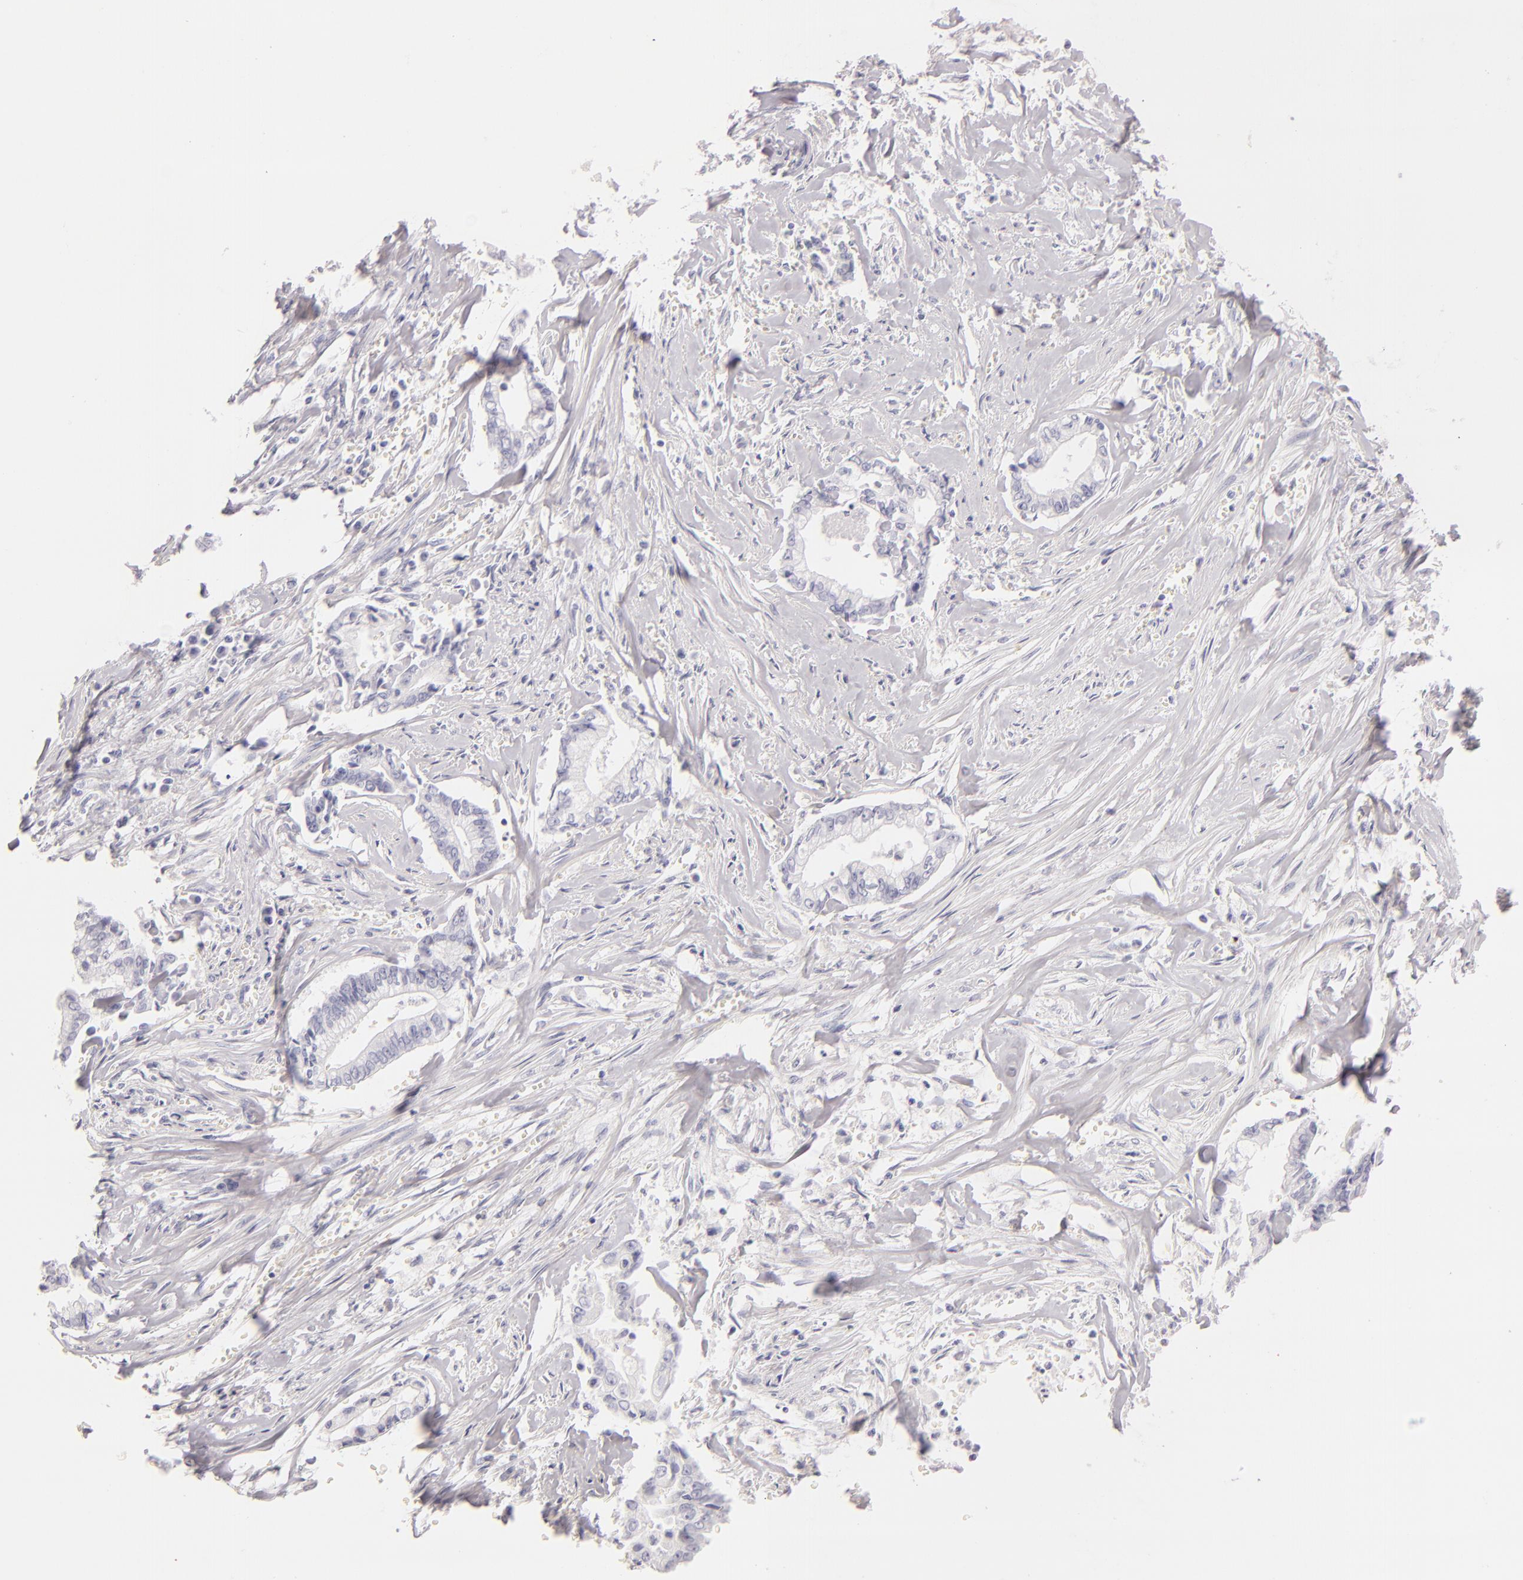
{"staining": {"intensity": "negative", "quantity": "none", "location": "none"}, "tissue": "liver cancer", "cell_type": "Tumor cells", "image_type": "cancer", "snomed": [{"axis": "morphology", "description": "Cholangiocarcinoma"}, {"axis": "topography", "description": "Liver"}], "caption": "Image shows no significant protein positivity in tumor cells of liver cancer.", "gene": "CD207", "patient": {"sex": "male", "age": 57}}